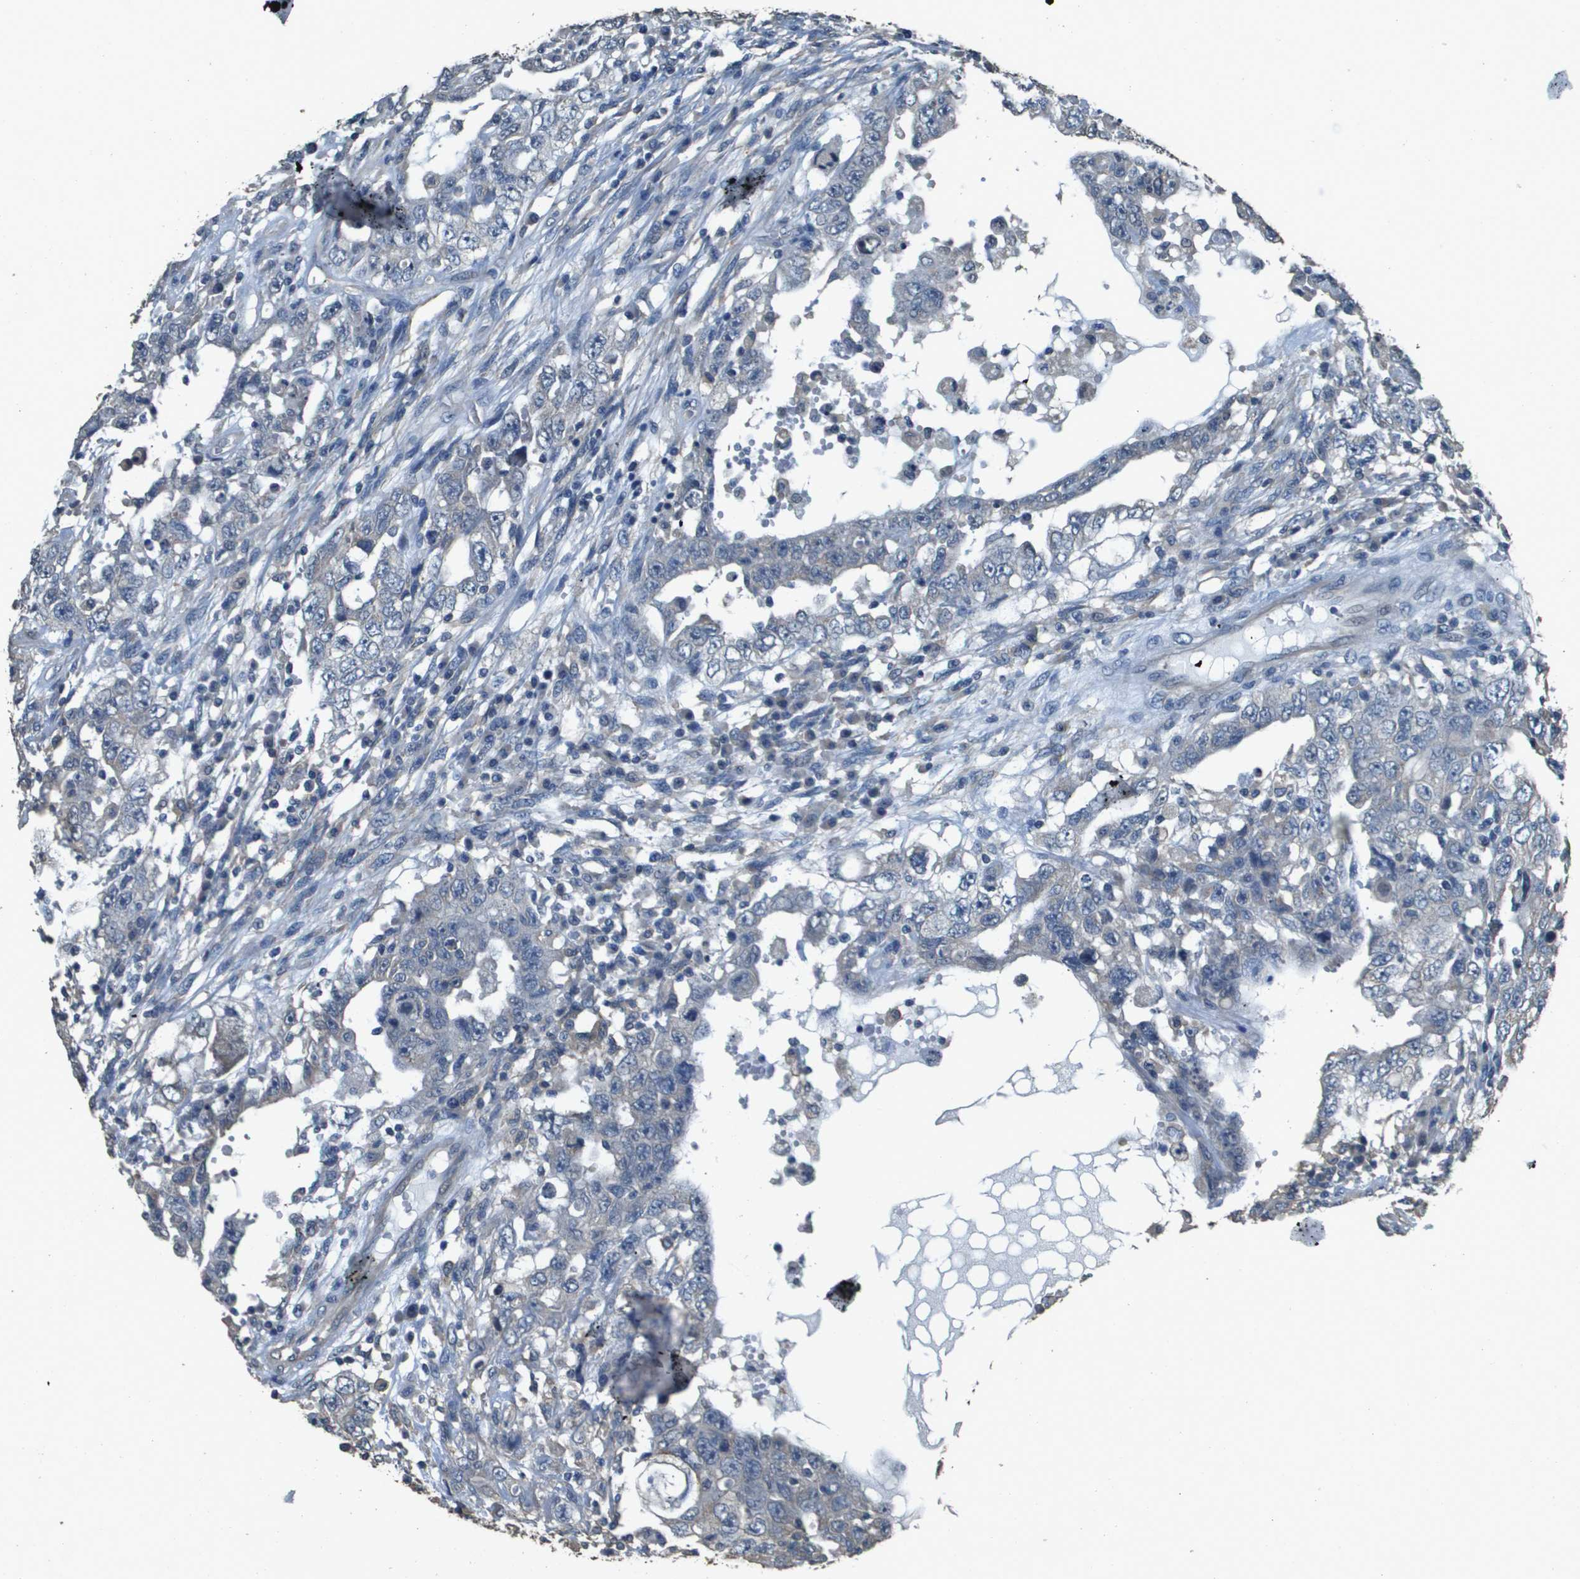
{"staining": {"intensity": "negative", "quantity": "none", "location": "none"}, "tissue": "testis cancer", "cell_type": "Tumor cells", "image_type": "cancer", "snomed": [{"axis": "morphology", "description": "Carcinoma, Embryonal, NOS"}, {"axis": "topography", "description": "Testis"}], "caption": "Tumor cells show no significant expression in testis embryonal carcinoma.", "gene": "RAB6B", "patient": {"sex": "male", "age": 26}}